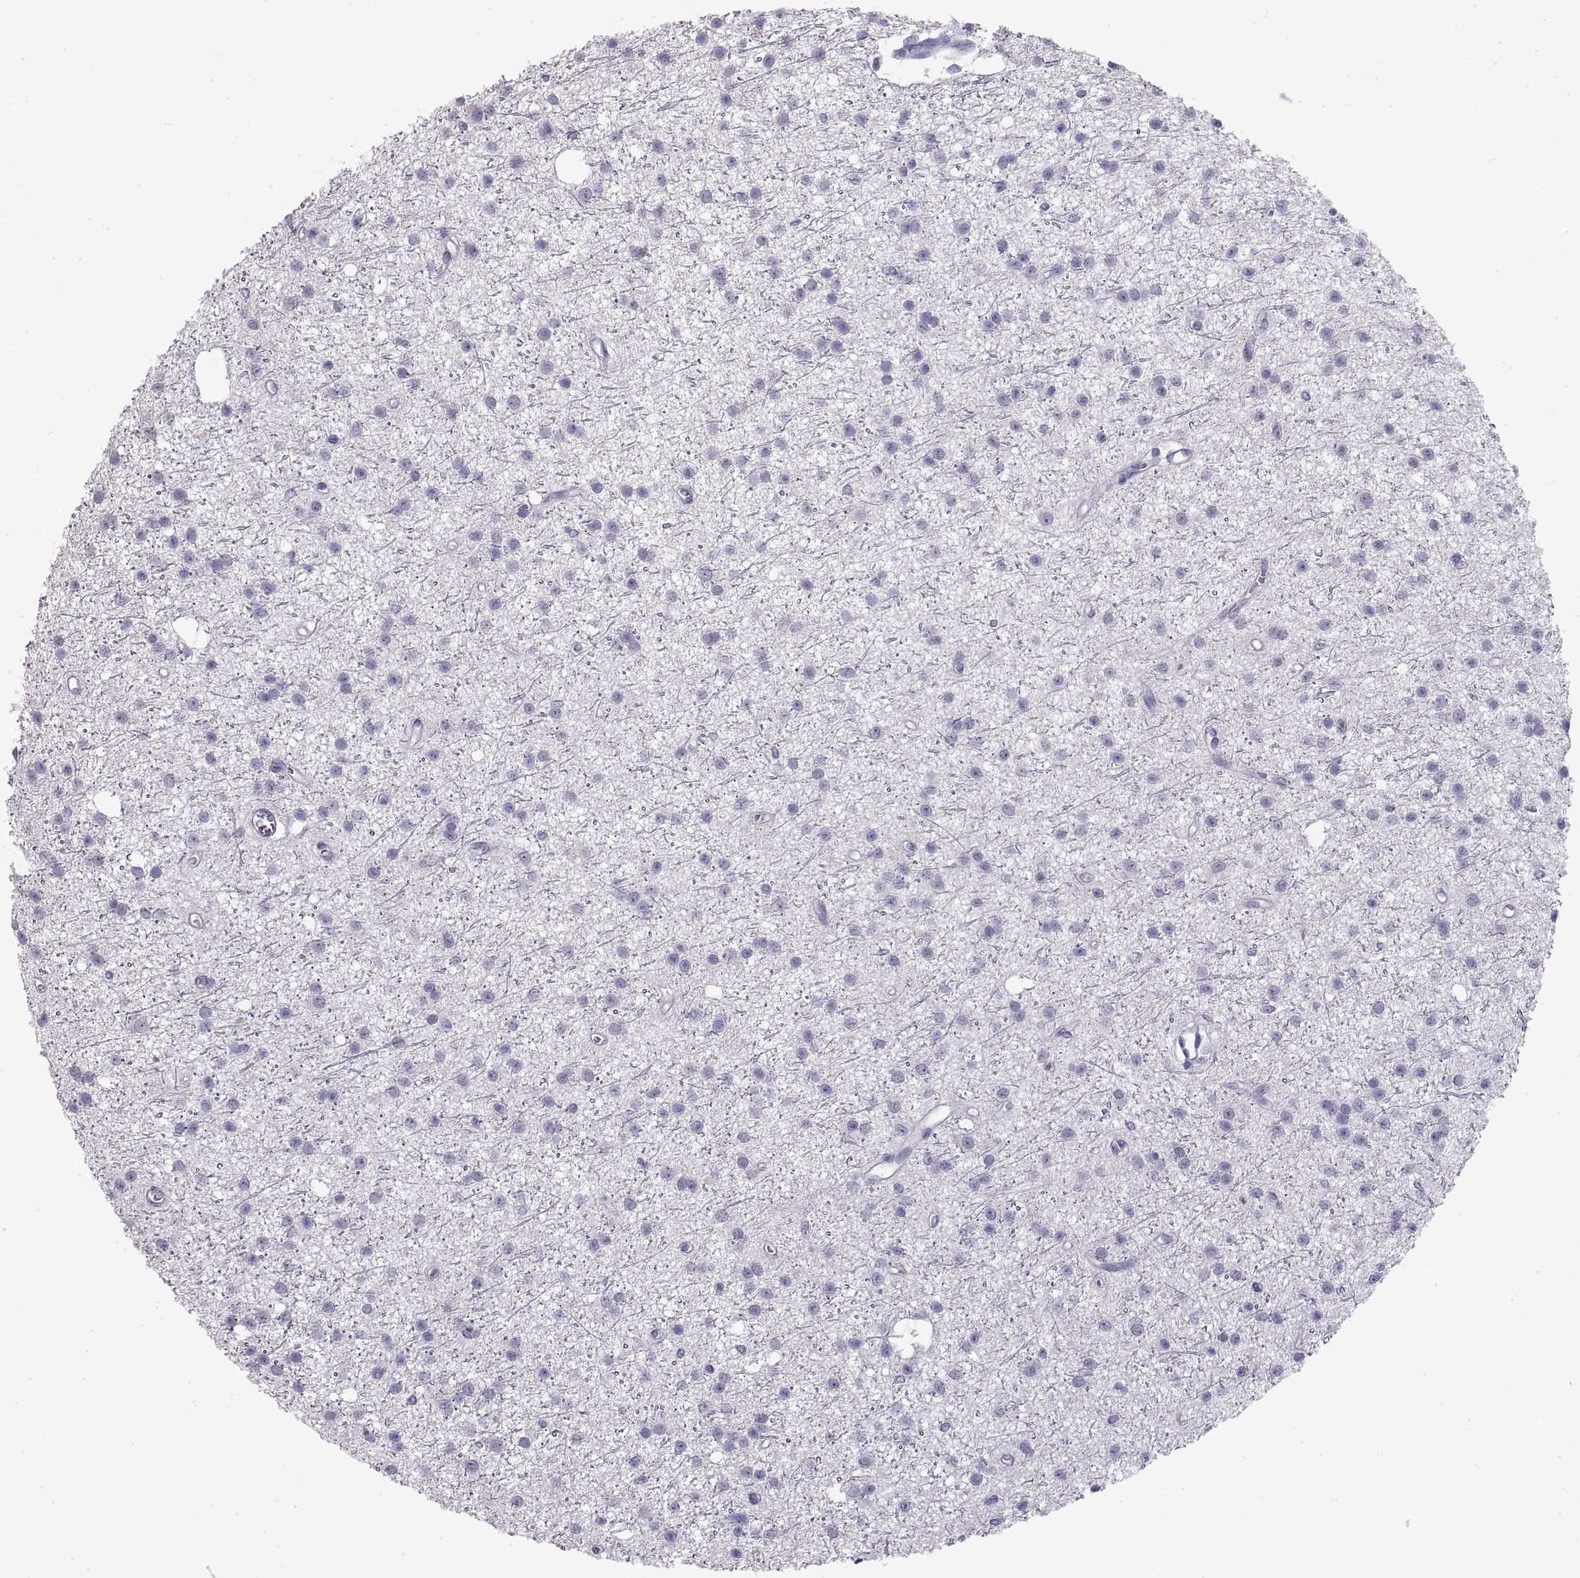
{"staining": {"intensity": "negative", "quantity": "none", "location": "none"}, "tissue": "glioma", "cell_type": "Tumor cells", "image_type": "cancer", "snomed": [{"axis": "morphology", "description": "Glioma, malignant, Low grade"}, {"axis": "topography", "description": "Brain"}], "caption": "DAB immunohistochemical staining of human glioma demonstrates no significant staining in tumor cells.", "gene": "RLBP1", "patient": {"sex": "male", "age": 27}}